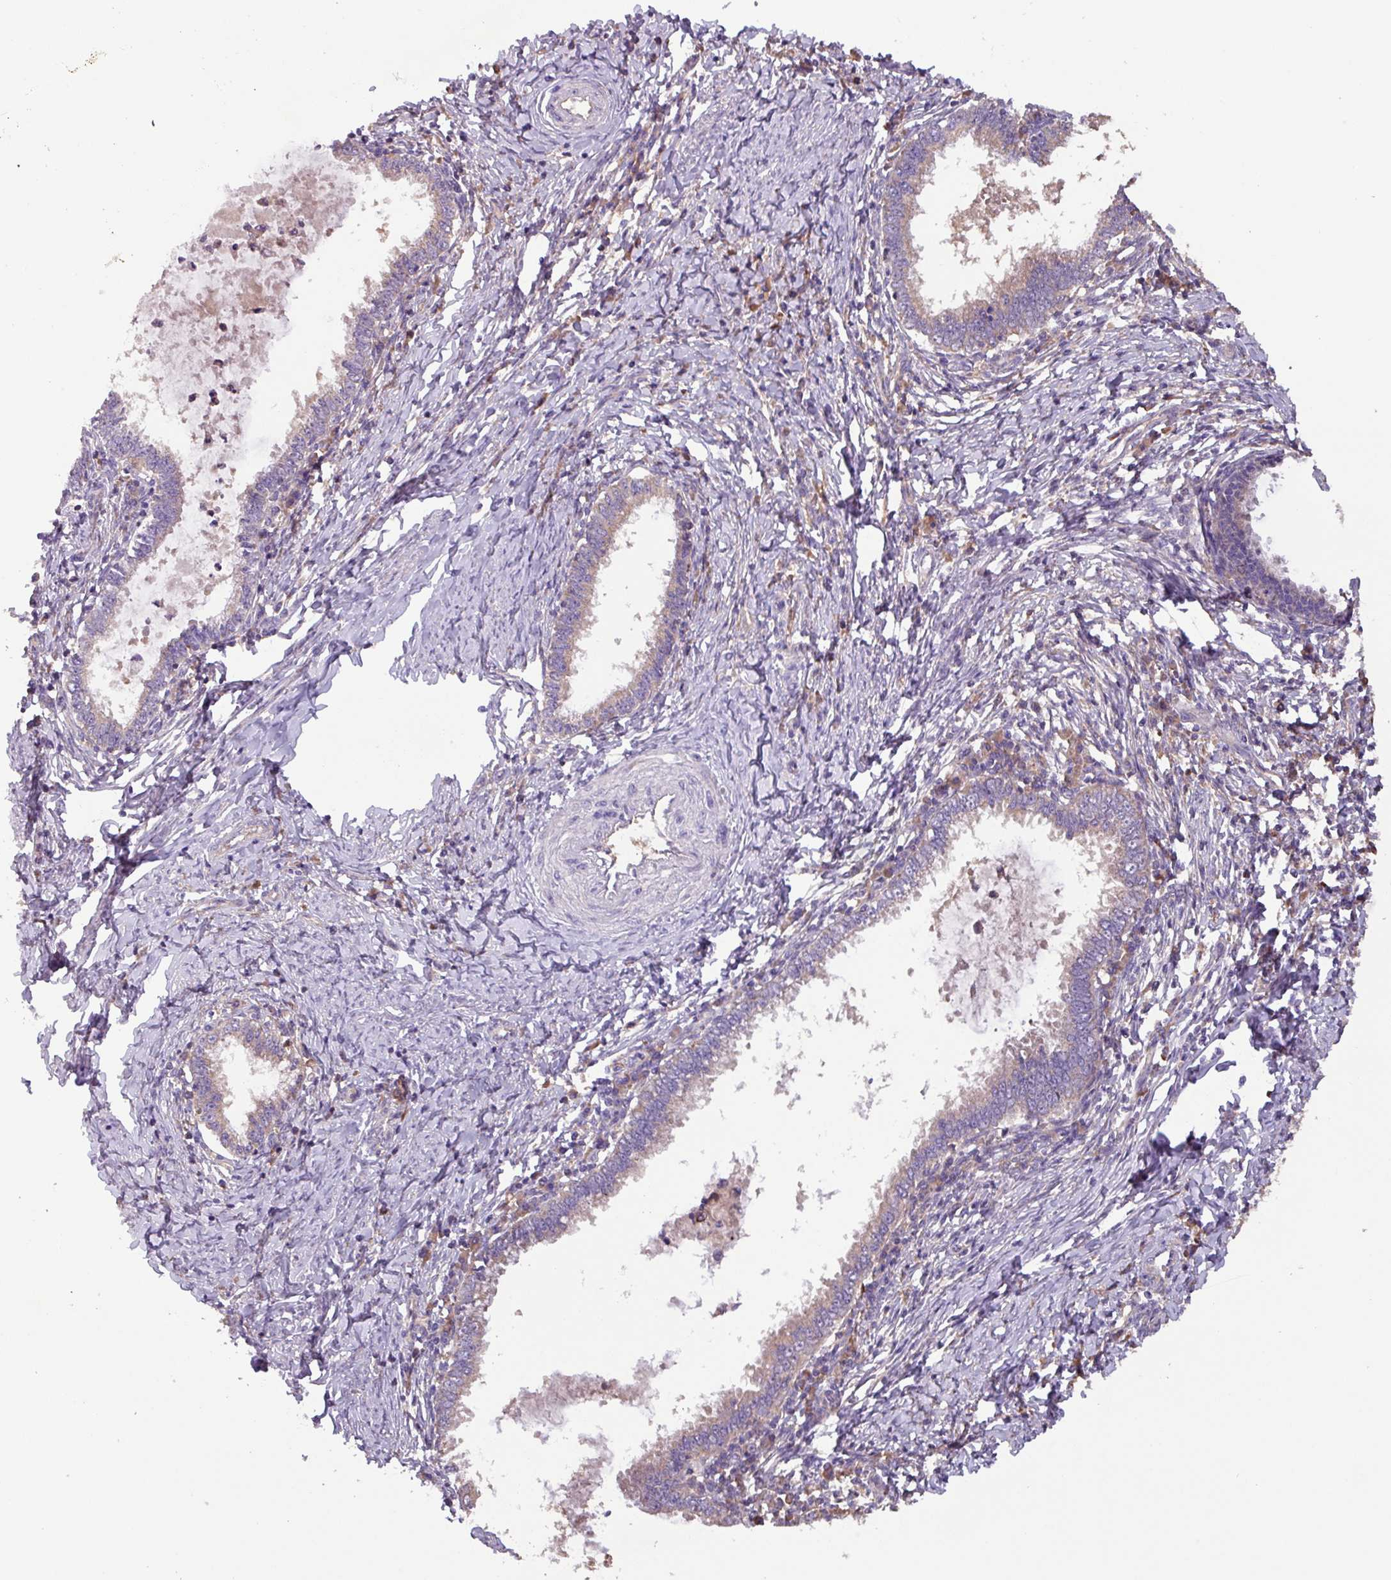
{"staining": {"intensity": "weak", "quantity": "<25%", "location": "cytoplasmic/membranous"}, "tissue": "cervical cancer", "cell_type": "Tumor cells", "image_type": "cancer", "snomed": [{"axis": "morphology", "description": "Adenocarcinoma, NOS"}, {"axis": "topography", "description": "Cervix"}], "caption": "An image of cervical cancer stained for a protein shows no brown staining in tumor cells. Nuclei are stained in blue.", "gene": "PTPRQ", "patient": {"sex": "female", "age": 36}}